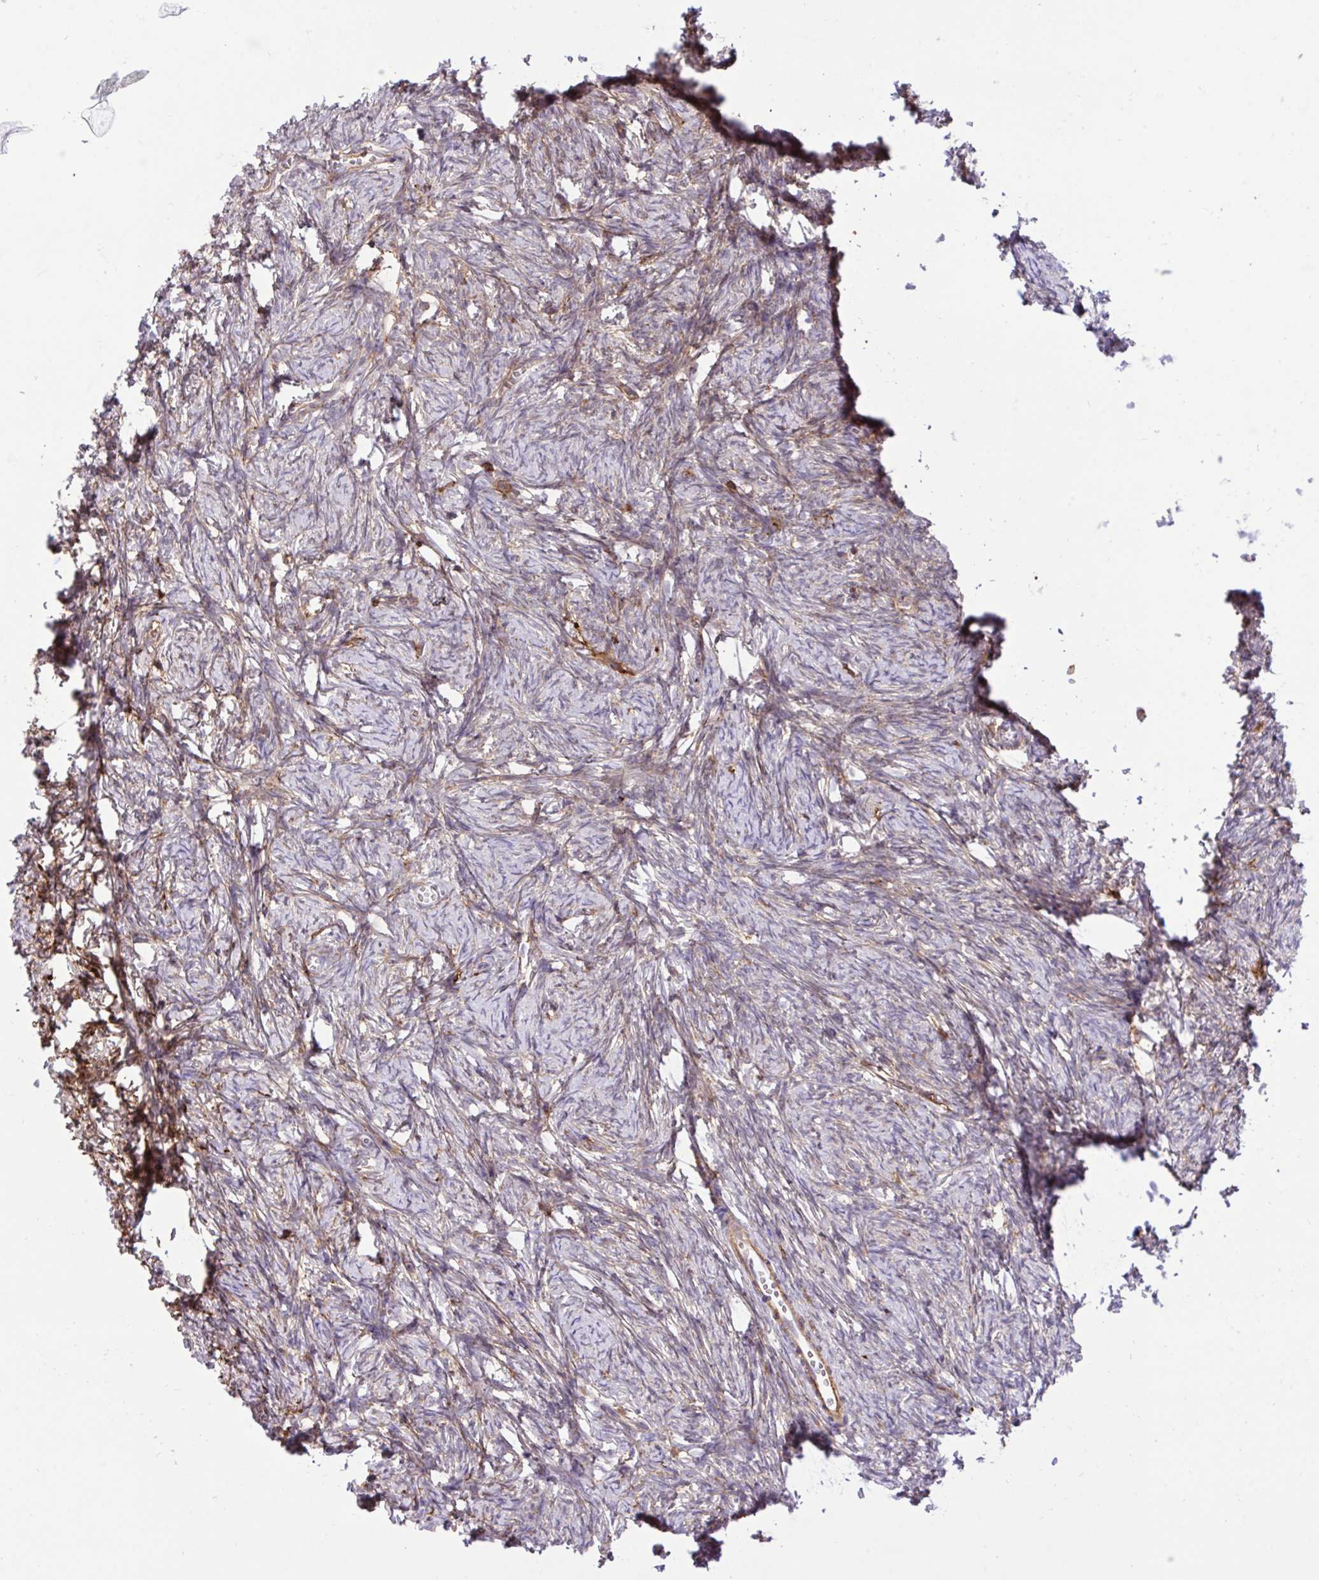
{"staining": {"intensity": "moderate", "quantity": ">75%", "location": "cytoplasmic/membranous"}, "tissue": "ovary", "cell_type": "Follicle cells", "image_type": "normal", "snomed": [{"axis": "morphology", "description": "Normal tissue, NOS"}, {"axis": "topography", "description": "Ovary"}], "caption": "IHC micrograph of unremarkable ovary: ovary stained using IHC shows medium levels of moderate protein expression localized specifically in the cytoplasmic/membranous of follicle cells, appearing as a cytoplasmic/membranous brown color.", "gene": "ERI1", "patient": {"sex": "female", "age": 41}}